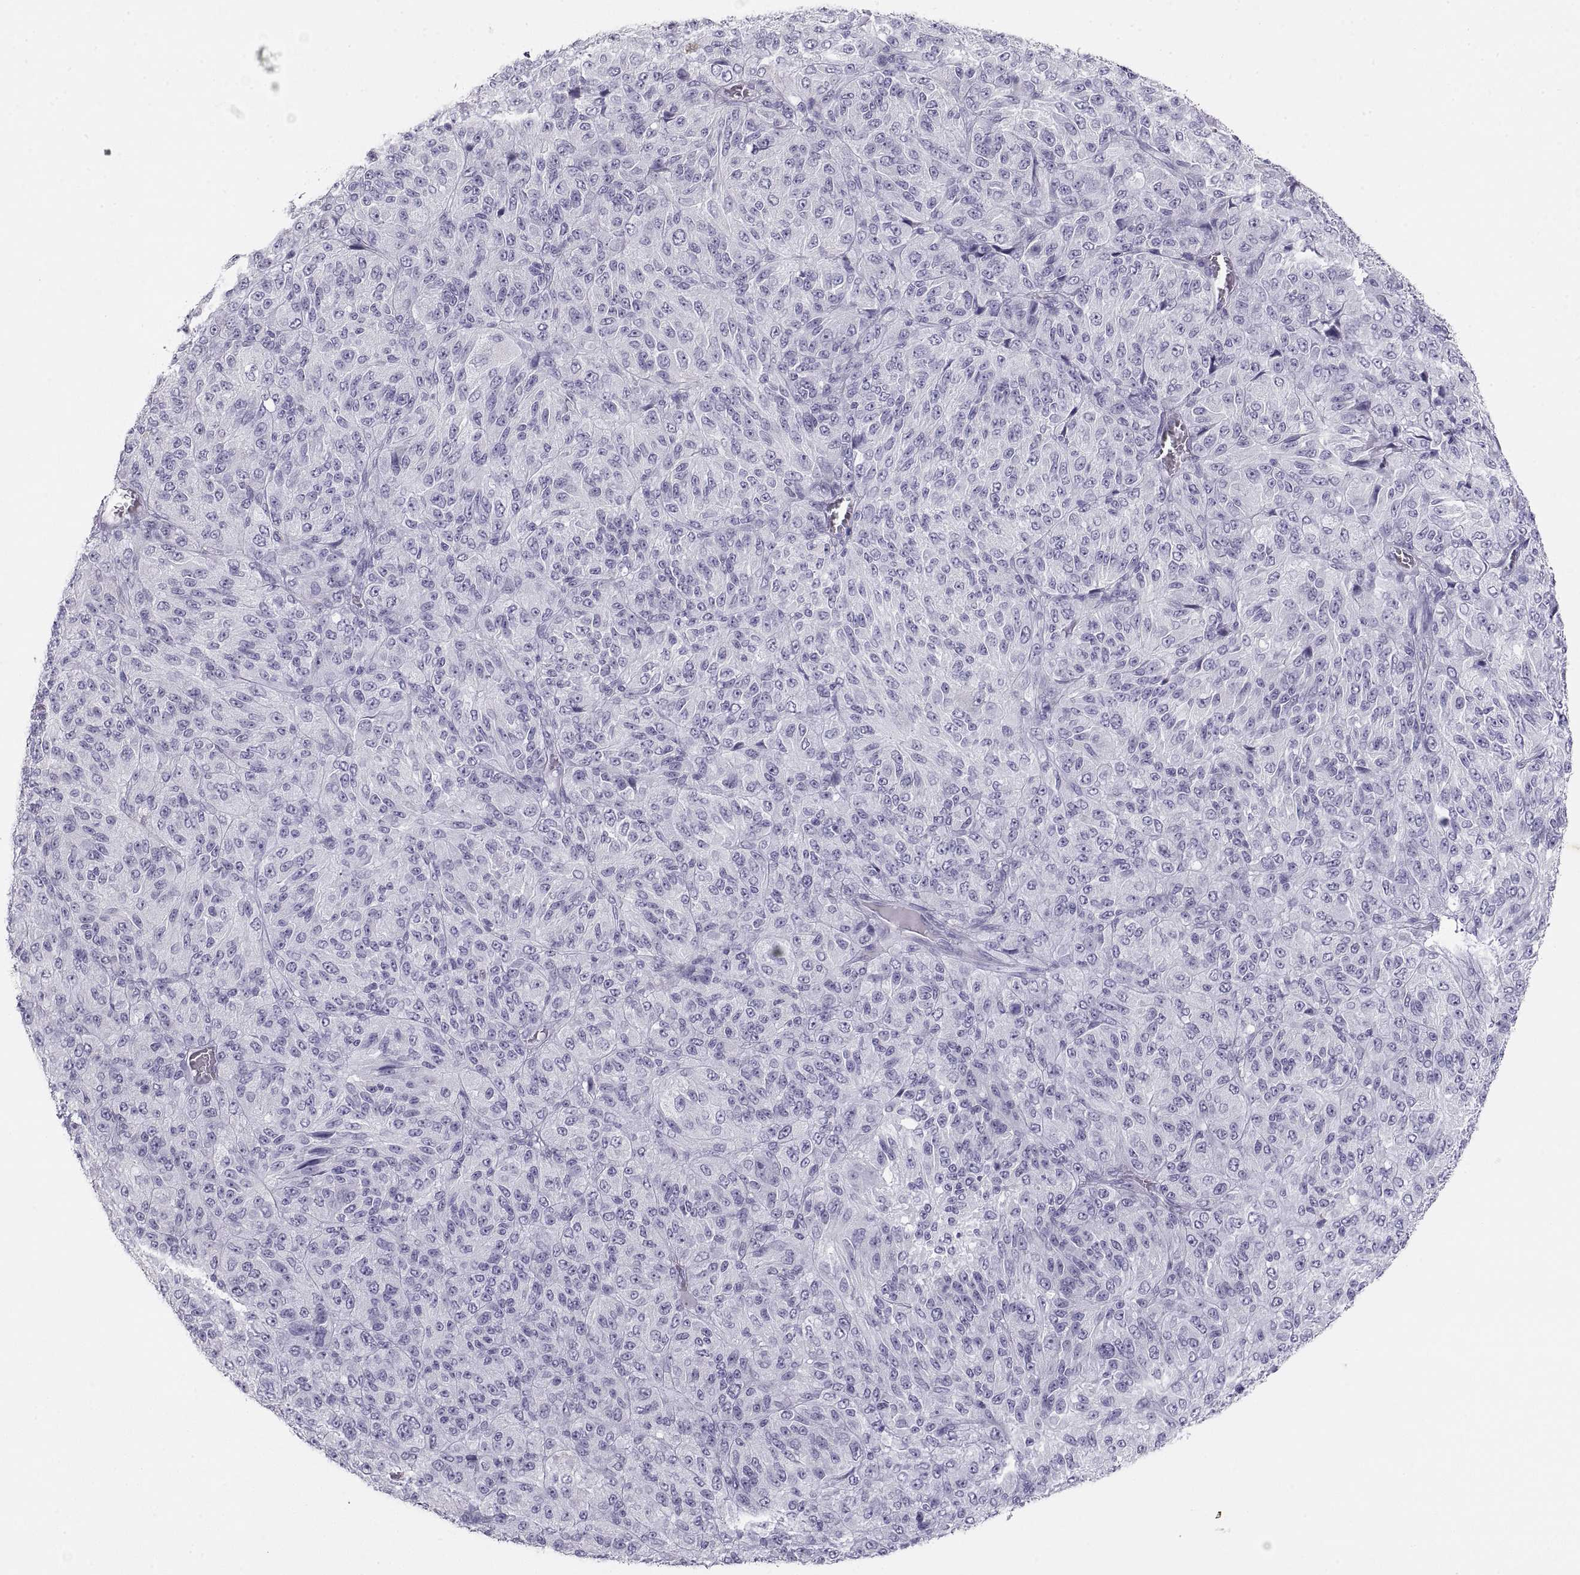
{"staining": {"intensity": "negative", "quantity": "none", "location": "none"}, "tissue": "melanoma", "cell_type": "Tumor cells", "image_type": "cancer", "snomed": [{"axis": "morphology", "description": "Malignant melanoma, Metastatic site"}, {"axis": "topography", "description": "Brain"}], "caption": "Tumor cells are negative for protein expression in human malignant melanoma (metastatic site). The staining is performed using DAB (3,3'-diaminobenzidine) brown chromogen with nuclei counter-stained in using hematoxylin.", "gene": "SEMG1", "patient": {"sex": "female", "age": 56}}